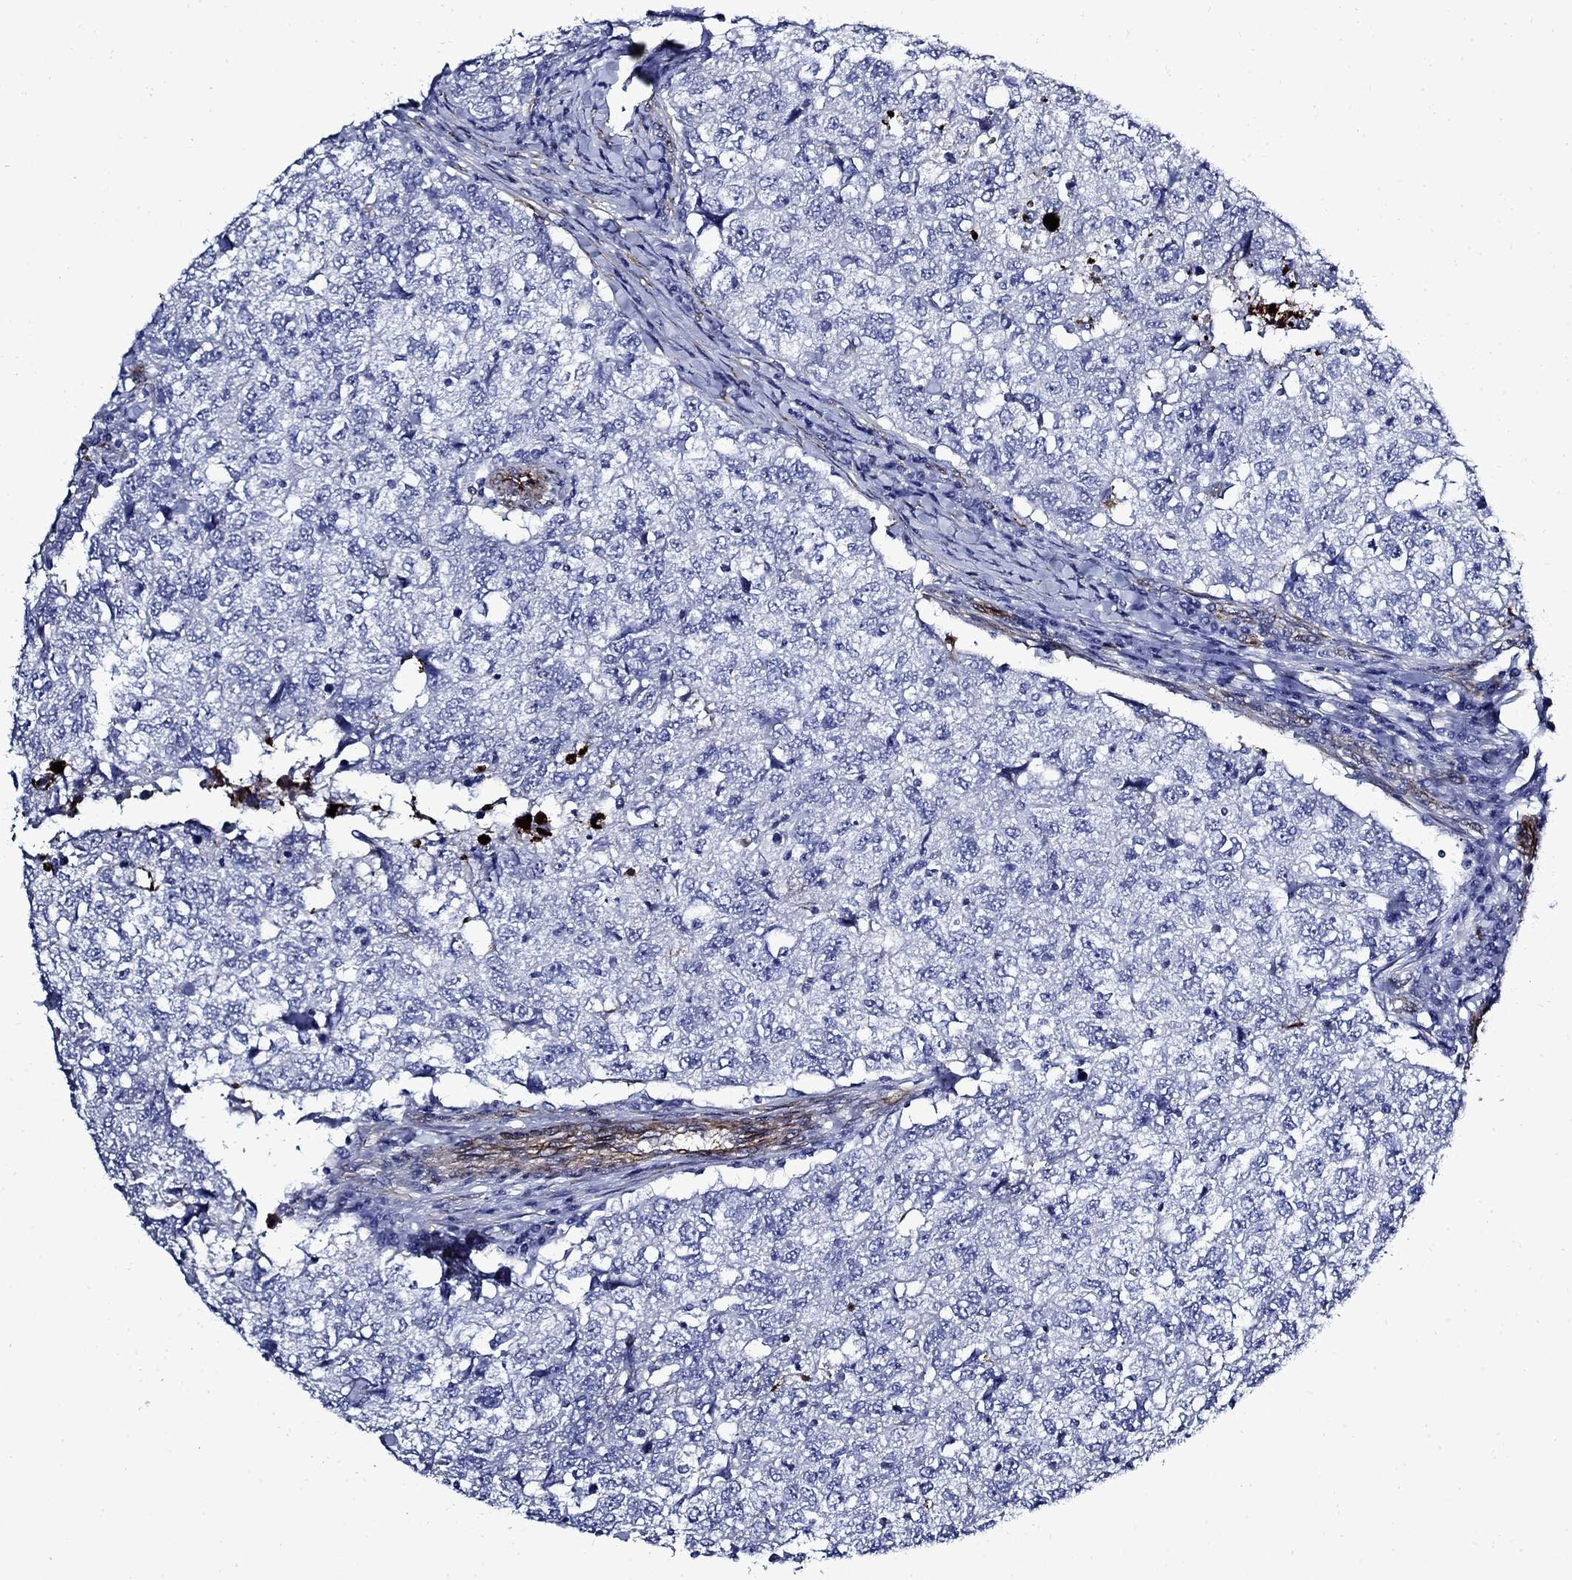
{"staining": {"intensity": "negative", "quantity": "none", "location": "none"}, "tissue": "breast cancer", "cell_type": "Tumor cells", "image_type": "cancer", "snomed": [{"axis": "morphology", "description": "Duct carcinoma"}, {"axis": "topography", "description": "Breast"}], "caption": "The micrograph demonstrates no staining of tumor cells in breast cancer (intraductal carcinoma).", "gene": "VTN", "patient": {"sex": "female", "age": 30}}